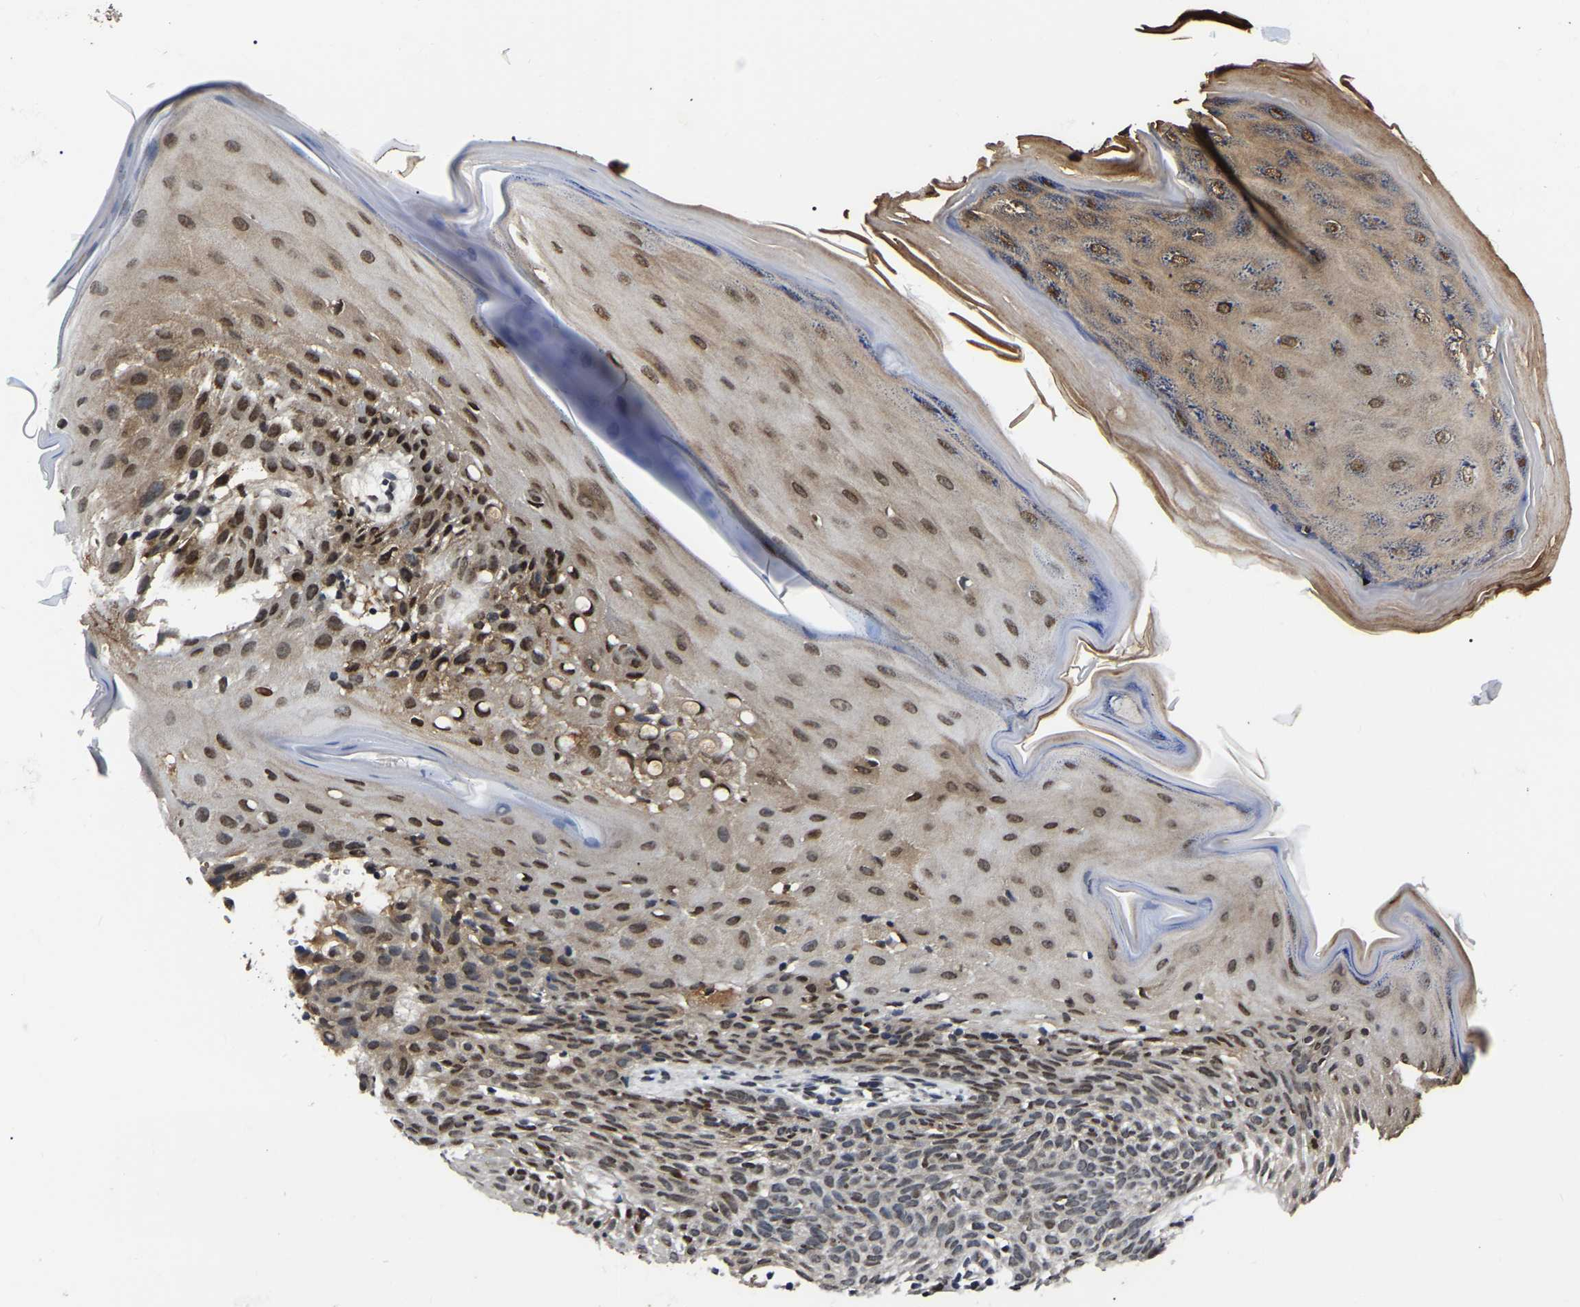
{"staining": {"intensity": "moderate", "quantity": "25%-75%", "location": "nuclear"}, "tissue": "skin cancer", "cell_type": "Tumor cells", "image_type": "cancer", "snomed": [{"axis": "morphology", "description": "Basal cell carcinoma"}, {"axis": "topography", "description": "Skin"}], "caption": "Protein staining by immunohistochemistry (IHC) reveals moderate nuclear staining in about 25%-75% of tumor cells in skin cancer.", "gene": "TRIM35", "patient": {"sex": "male", "age": 60}}